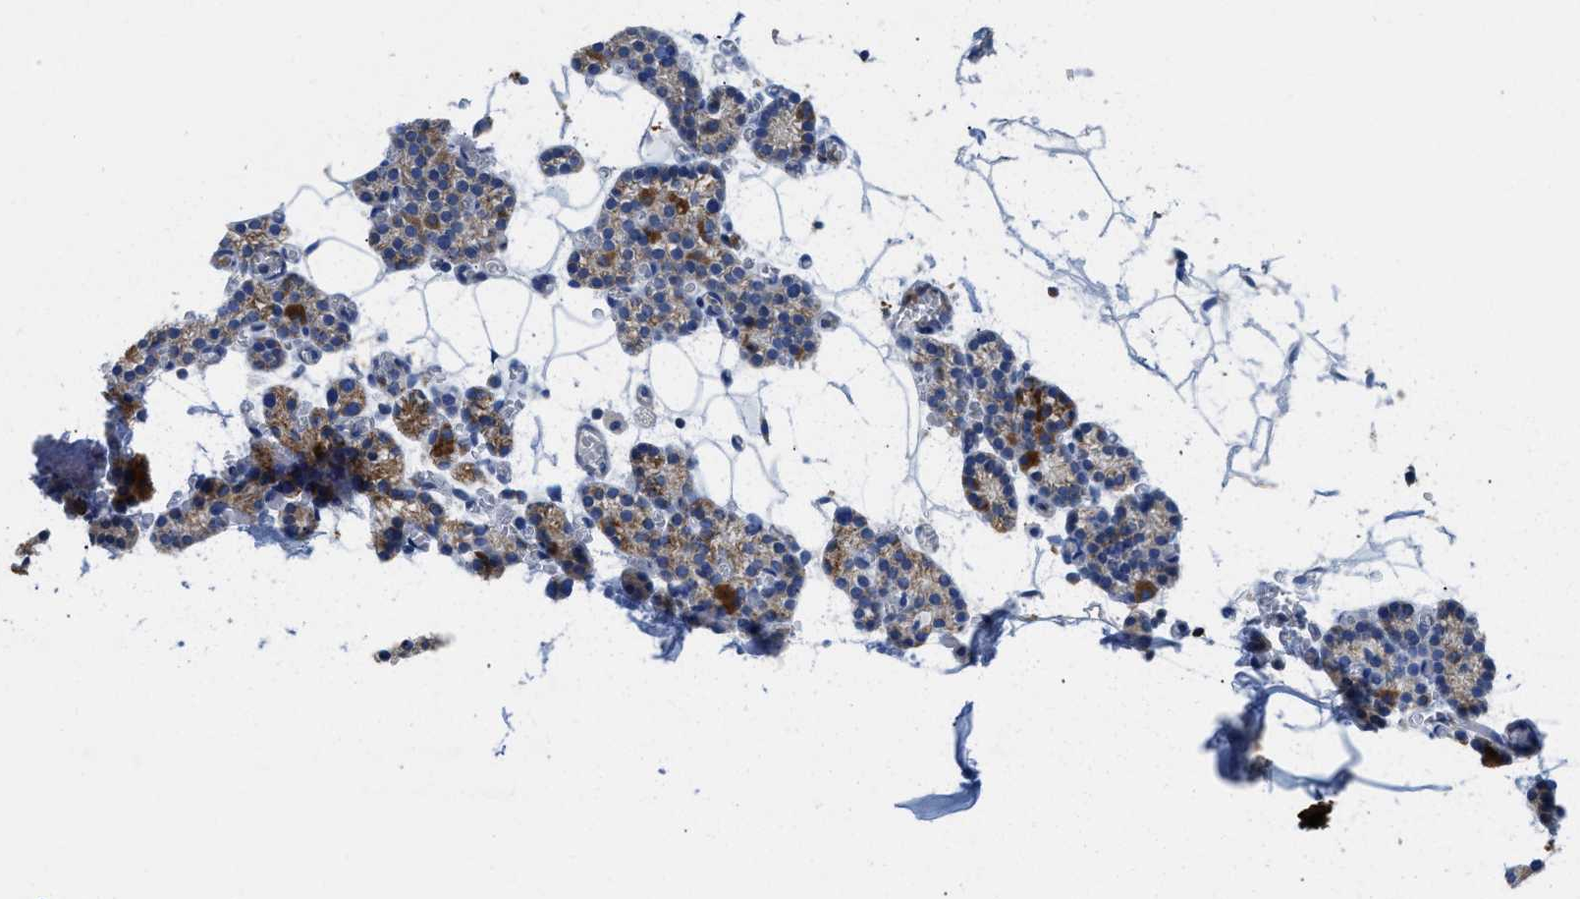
{"staining": {"intensity": "moderate", "quantity": "<25%", "location": "cytoplasmic/membranous"}, "tissue": "parathyroid gland", "cell_type": "Glandular cells", "image_type": "normal", "snomed": [{"axis": "morphology", "description": "Normal tissue, NOS"}, {"axis": "morphology", "description": "Adenoma, NOS"}, {"axis": "topography", "description": "Parathyroid gland"}], "caption": "Unremarkable parathyroid gland reveals moderate cytoplasmic/membranous expression in approximately <25% of glandular cells, visualized by immunohistochemistry.", "gene": "SLC25A13", "patient": {"sex": "female", "age": 58}}